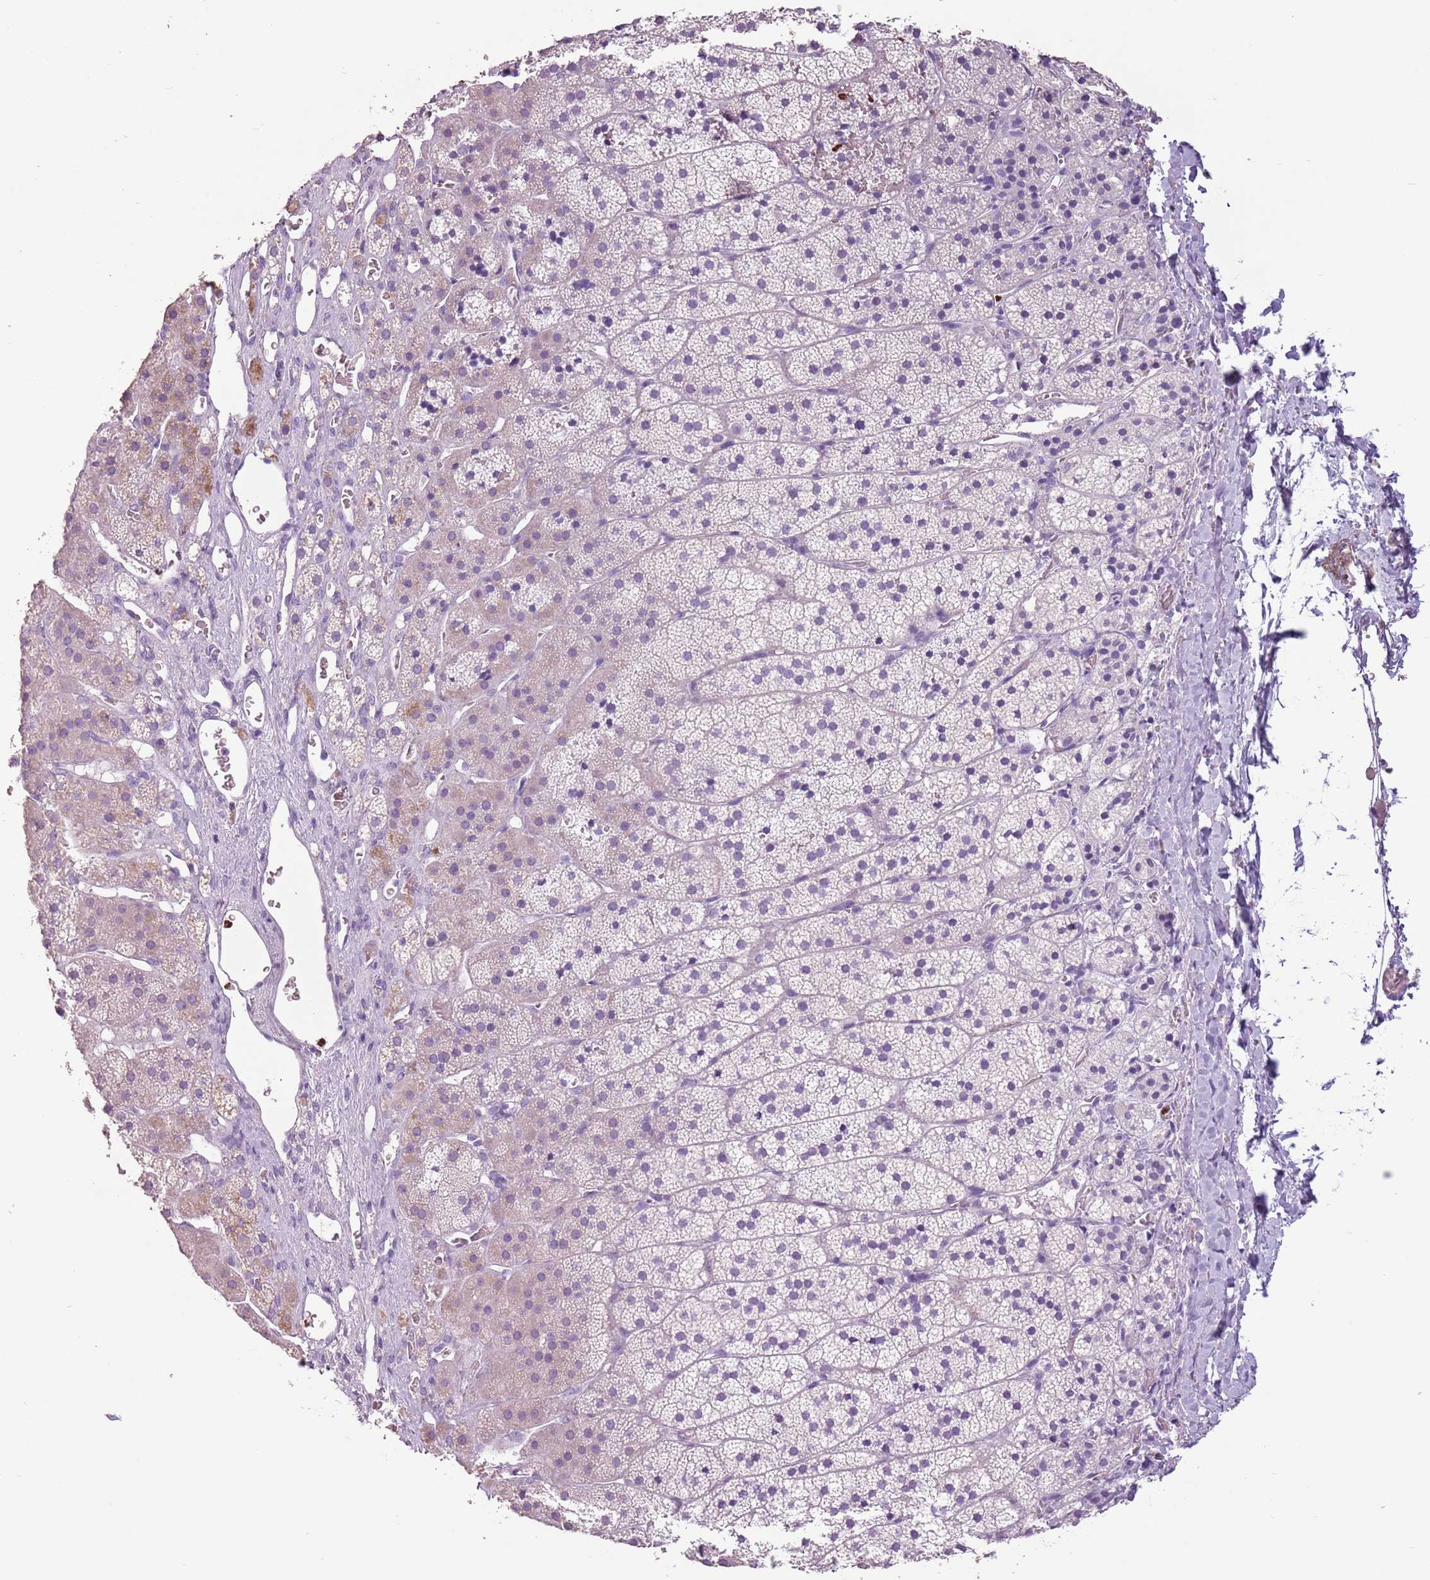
{"staining": {"intensity": "negative", "quantity": "none", "location": "none"}, "tissue": "adrenal gland", "cell_type": "Glandular cells", "image_type": "normal", "snomed": [{"axis": "morphology", "description": "Normal tissue, NOS"}, {"axis": "topography", "description": "Adrenal gland"}], "caption": "Immunohistochemistry of normal adrenal gland demonstrates no positivity in glandular cells. (Brightfield microscopy of DAB (3,3'-diaminobenzidine) immunohistochemistry (IHC) at high magnification).", "gene": "CELF6", "patient": {"sex": "female", "age": 44}}